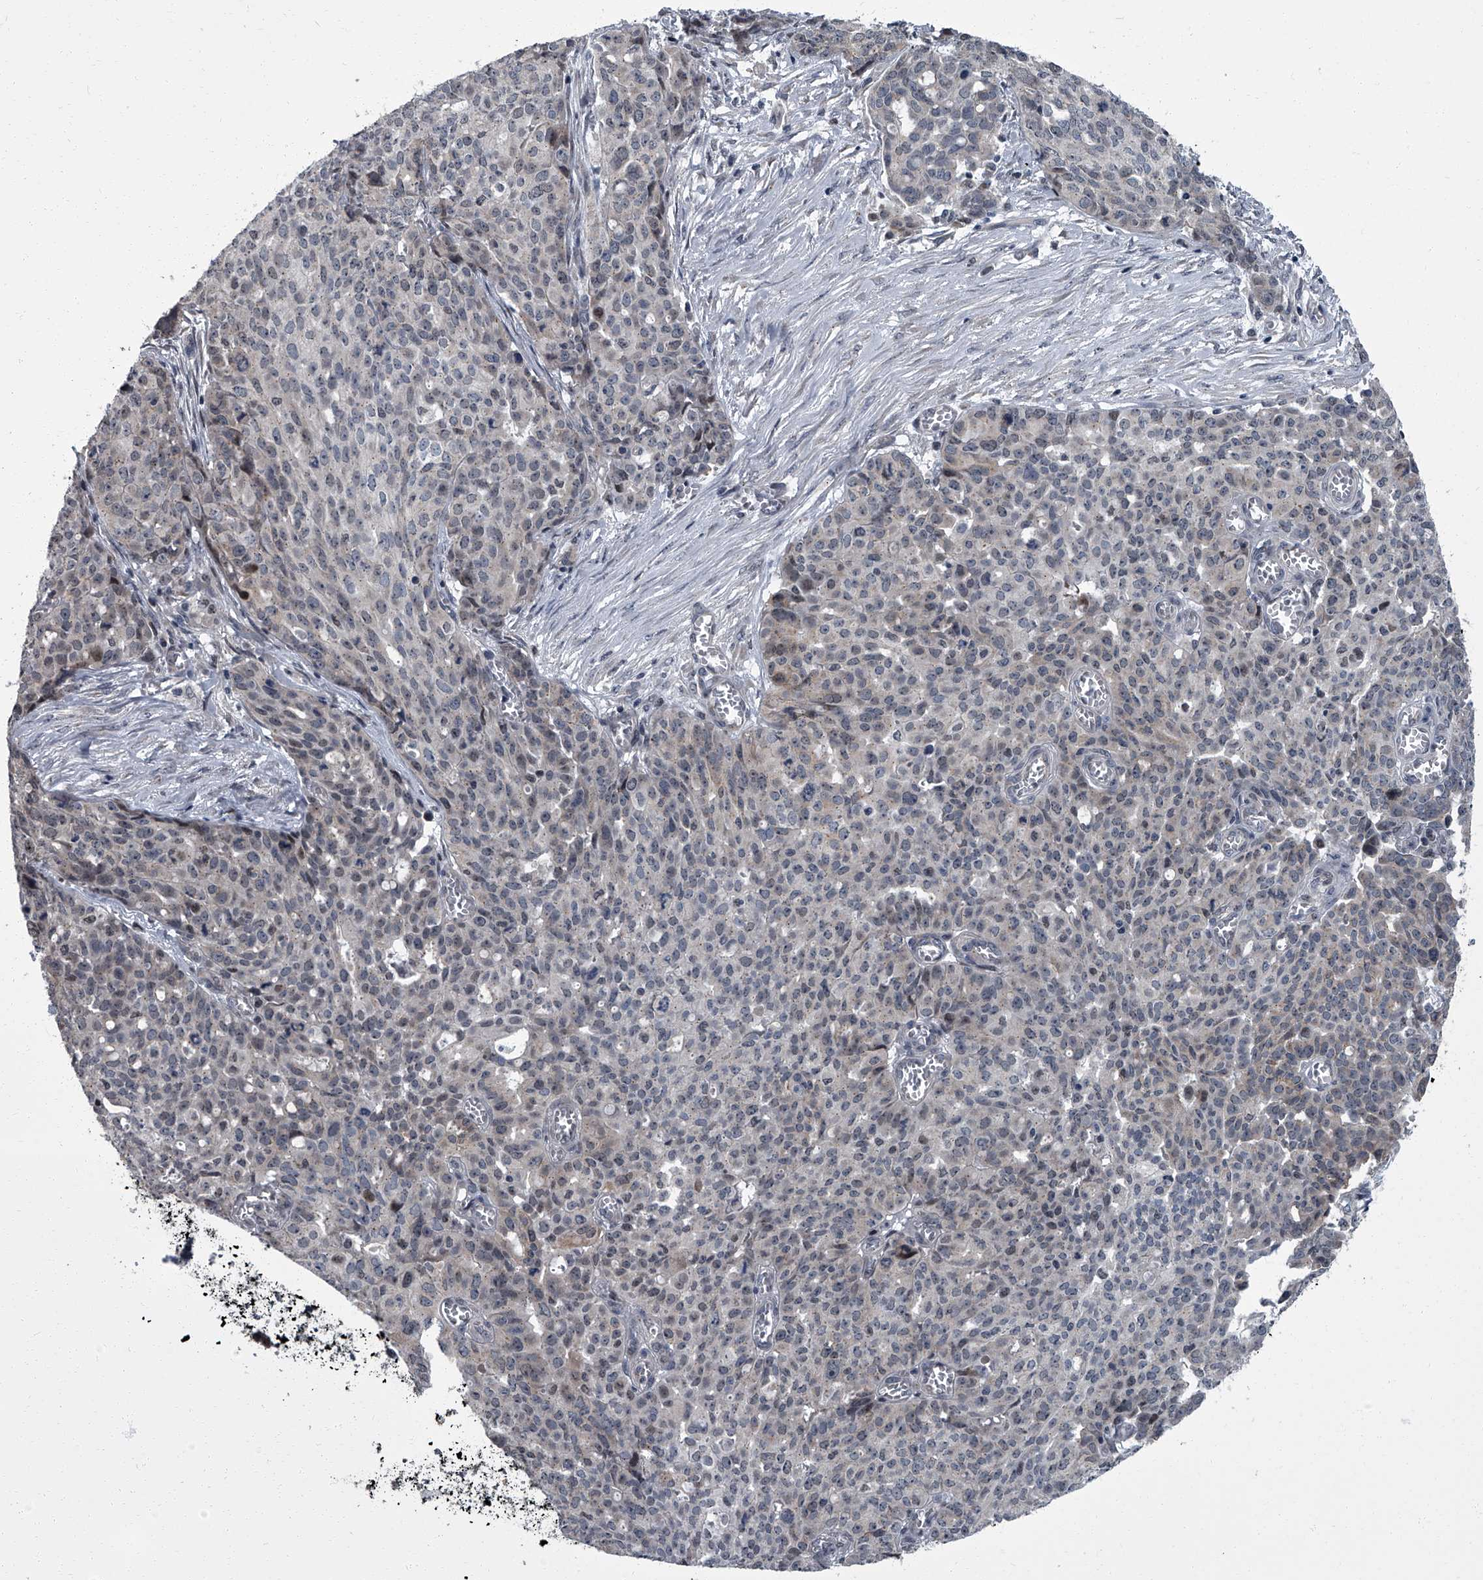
{"staining": {"intensity": "negative", "quantity": "none", "location": "none"}, "tissue": "ovarian cancer", "cell_type": "Tumor cells", "image_type": "cancer", "snomed": [{"axis": "morphology", "description": "Cystadenocarcinoma, serous, NOS"}, {"axis": "topography", "description": "Soft tissue"}, {"axis": "topography", "description": "Ovary"}], "caption": "High power microscopy image of an IHC photomicrograph of ovarian cancer (serous cystadenocarcinoma), revealing no significant positivity in tumor cells.", "gene": "ZNF274", "patient": {"sex": "female", "age": 57}}